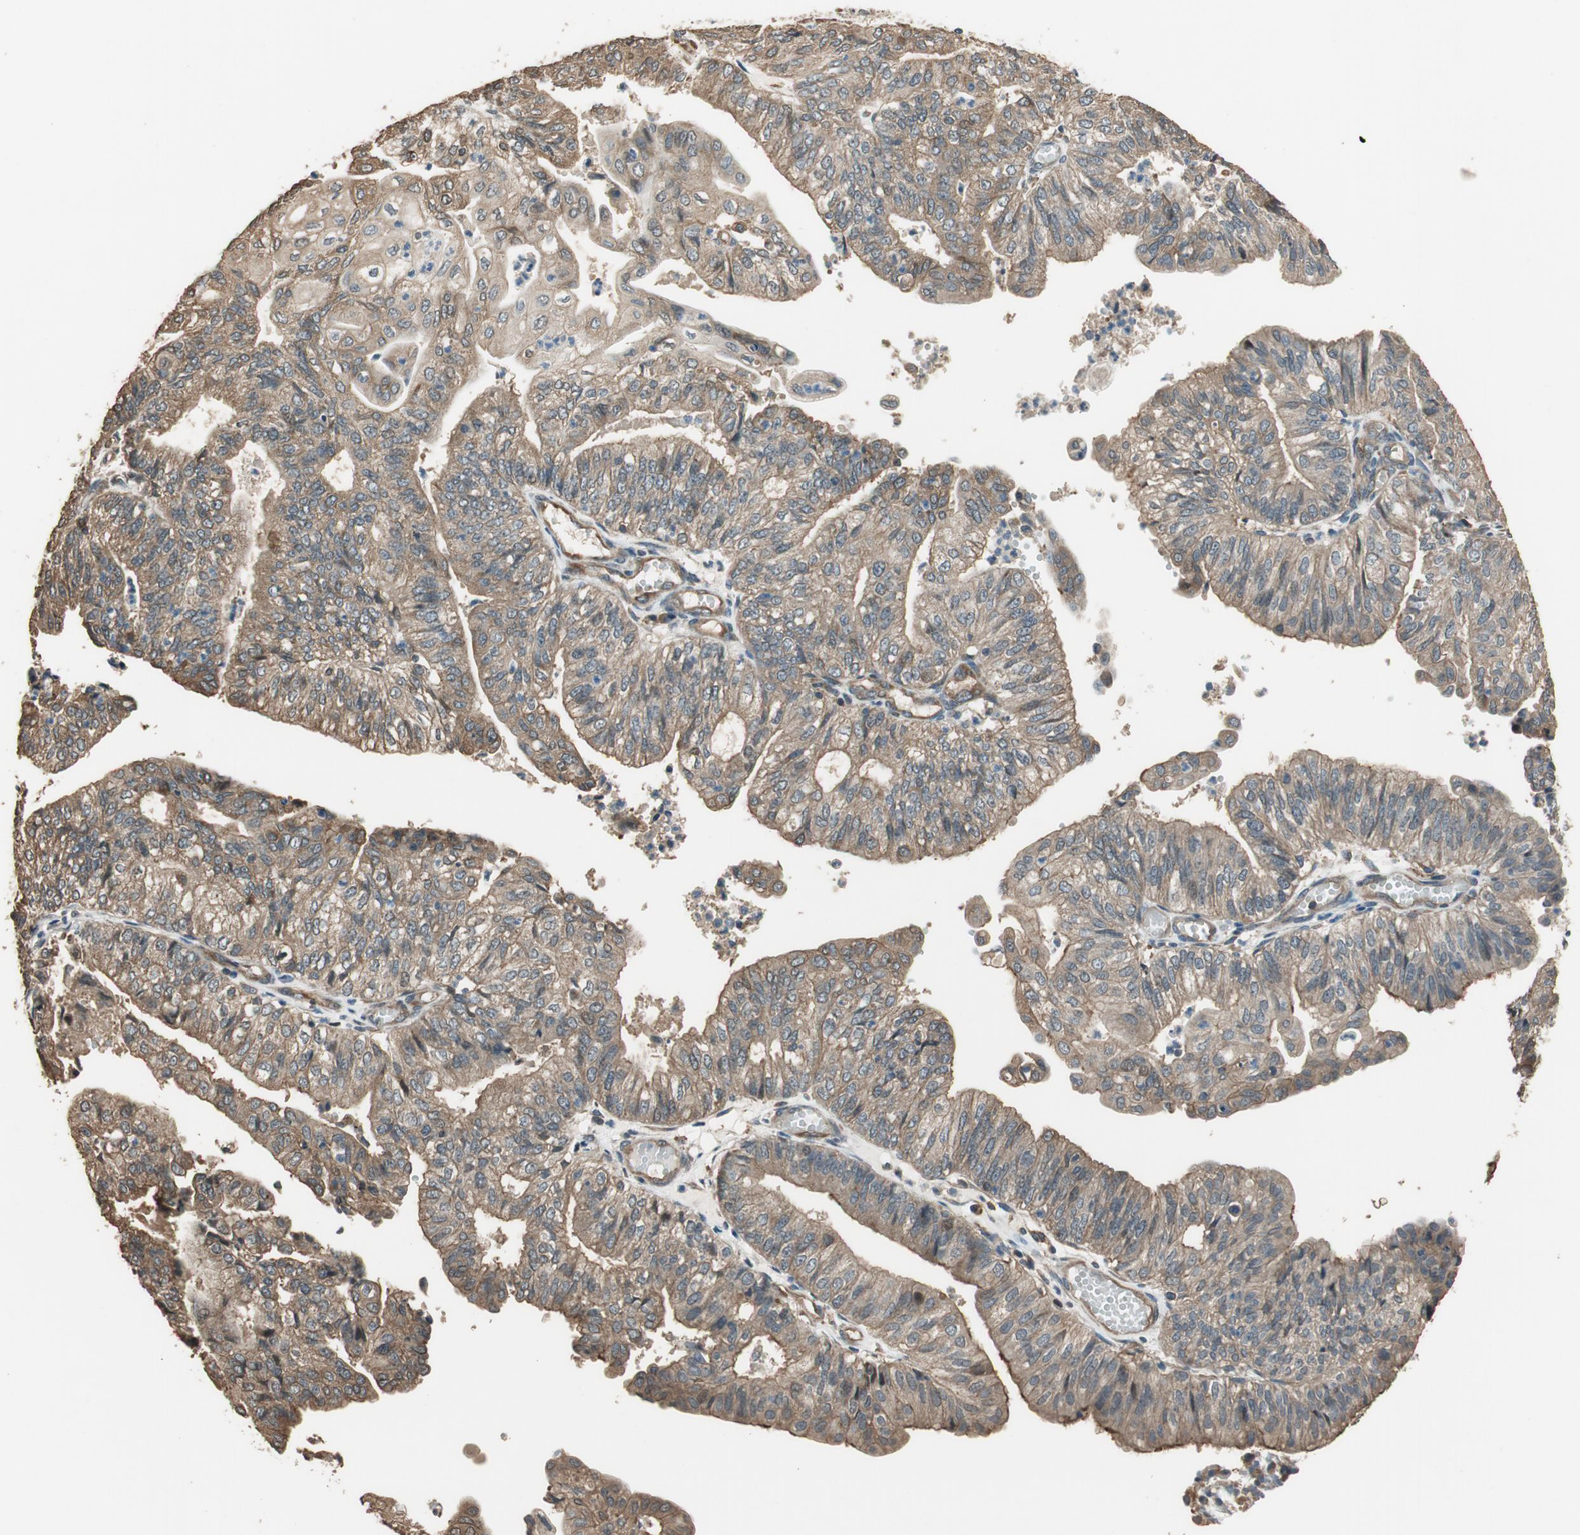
{"staining": {"intensity": "moderate", "quantity": ">75%", "location": "cytoplasmic/membranous"}, "tissue": "endometrial cancer", "cell_type": "Tumor cells", "image_type": "cancer", "snomed": [{"axis": "morphology", "description": "Adenocarcinoma, NOS"}, {"axis": "topography", "description": "Endometrium"}], "caption": "High-power microscopy captured an immunohistochemistry (IHC) histopathology image of endometrial adenocarcinoma, revealing moderate cytoplasmic/membranous staining in about >75% of tumor cells.", "gene": "MST1R", "patient": {"sex": "female", "age": 59}}